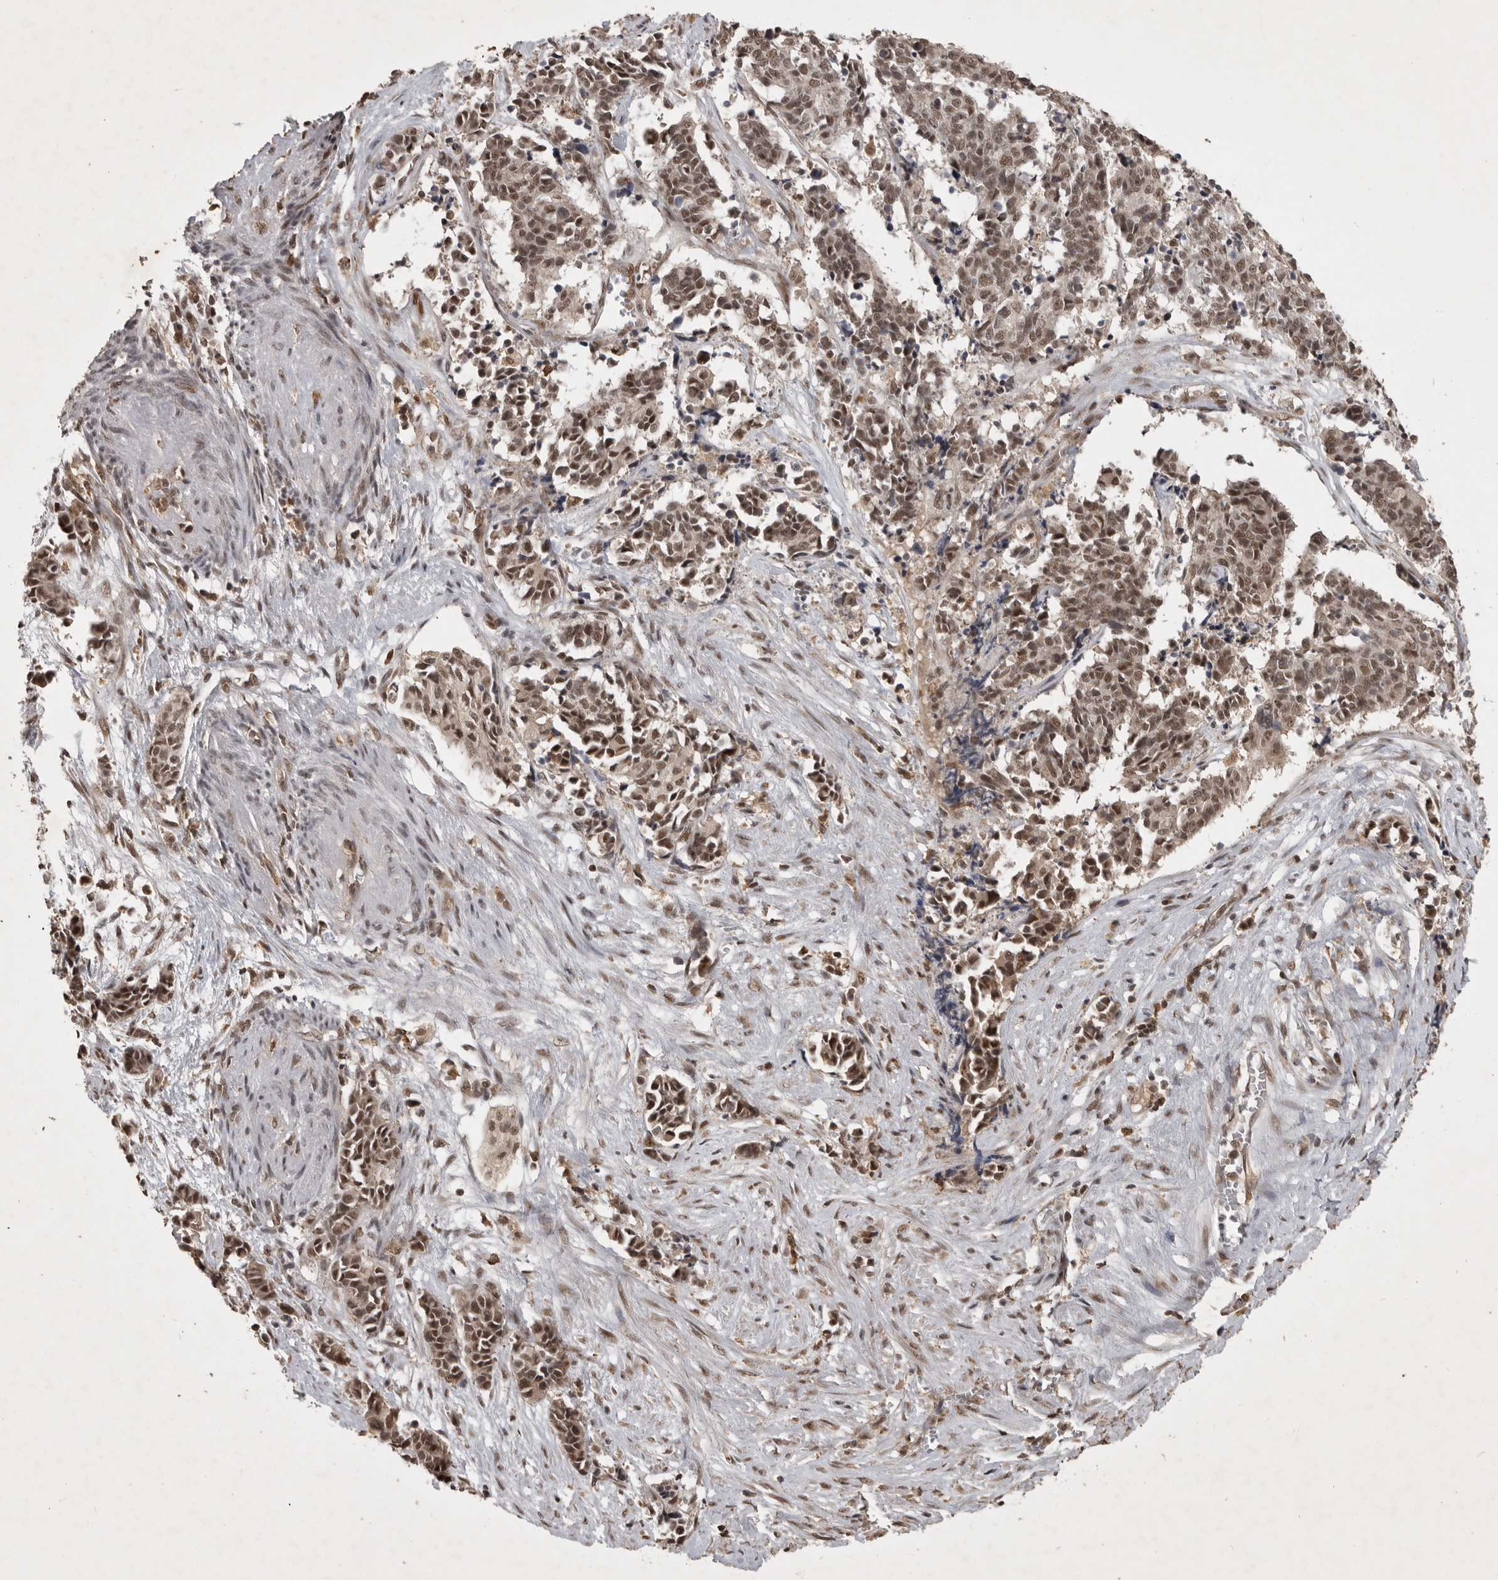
{"staining": {"intensity": "moderate", "quantity": ">75%", "location": "nuclear"}, "tissue": "cervical cancer", "cell_type": "Tumor cells", "image_type": "cancer", "snomed": [{"axis": "morphology", "description": "Normal tissue, NOS"}, {"axis": "morphology", "description": "Squamous cell carcinoma, NOS"}, {"axis": "topography", "description": "Cervix"}], "caption": "Human cervical cancer stained with a protein marker shows moderate staining in tumor cells.", "gene": "CBLL1", "patient": {"sex": "female", "age": 35}}